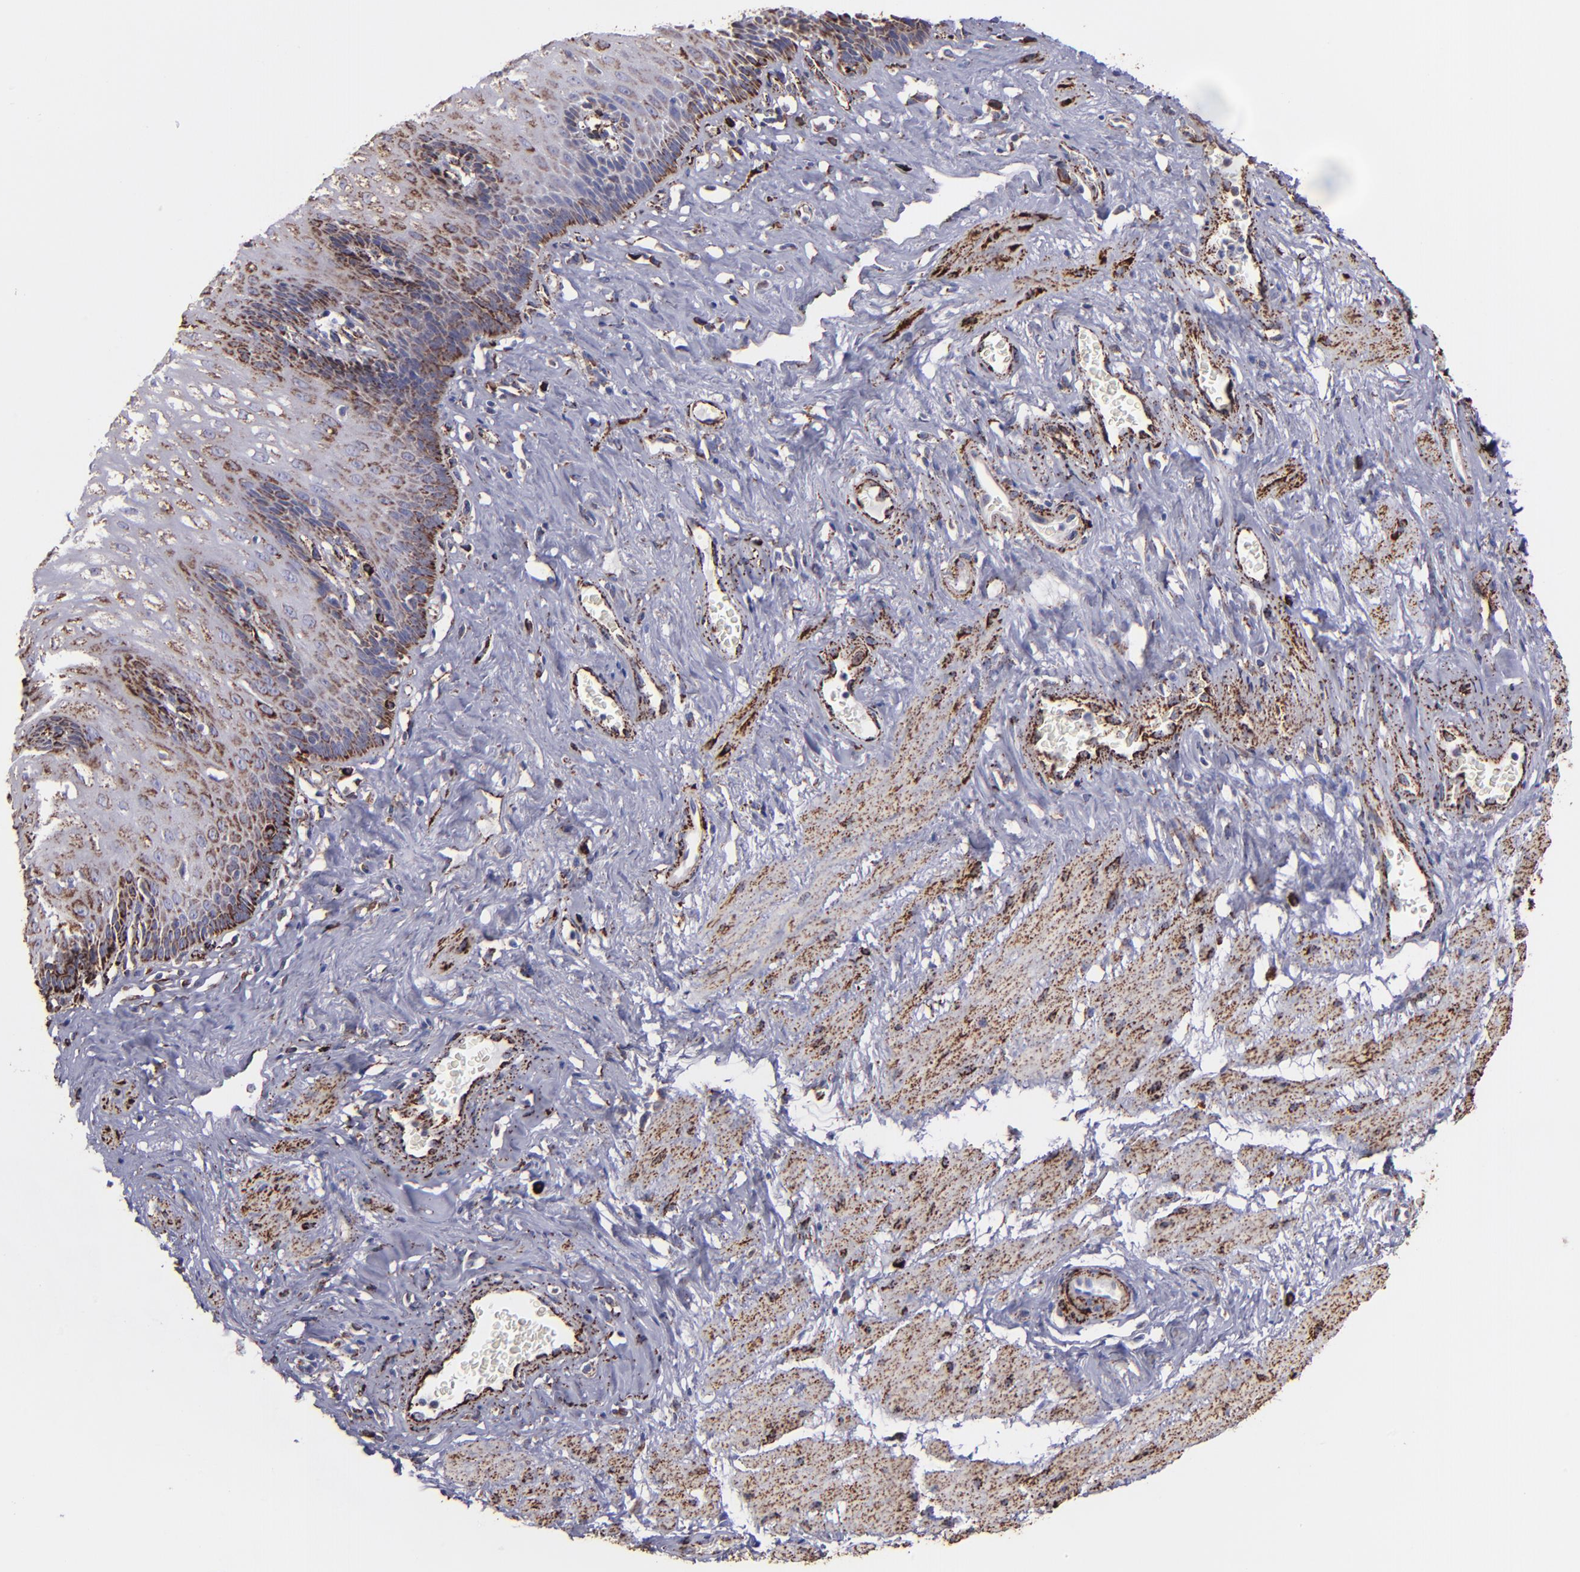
{"staining": {"intensity": "moderate", "quantity": "25%-75%", "location": "cytoplasmic/membranous"}, "tissue": "esophagus", "cell_type": "Squamous epithelial cells", "image_type": "normal", "snomed": [{"axis": "morphology", "description": "Normal tissue, NOS"}, {"axis": "topography", "description": "Esophagus"}], "caption": "A brown stain highlights moderate cytoplasmic/membranous staining of a protein in squamous epithelial cells of benign human esophagus. Using DAB (brown) and hematoxylin (blue) stains, captured at high magnification using brightfield microscopy.", "gene": "MAOB", "patient": {"sex": "female", "age": 70}}